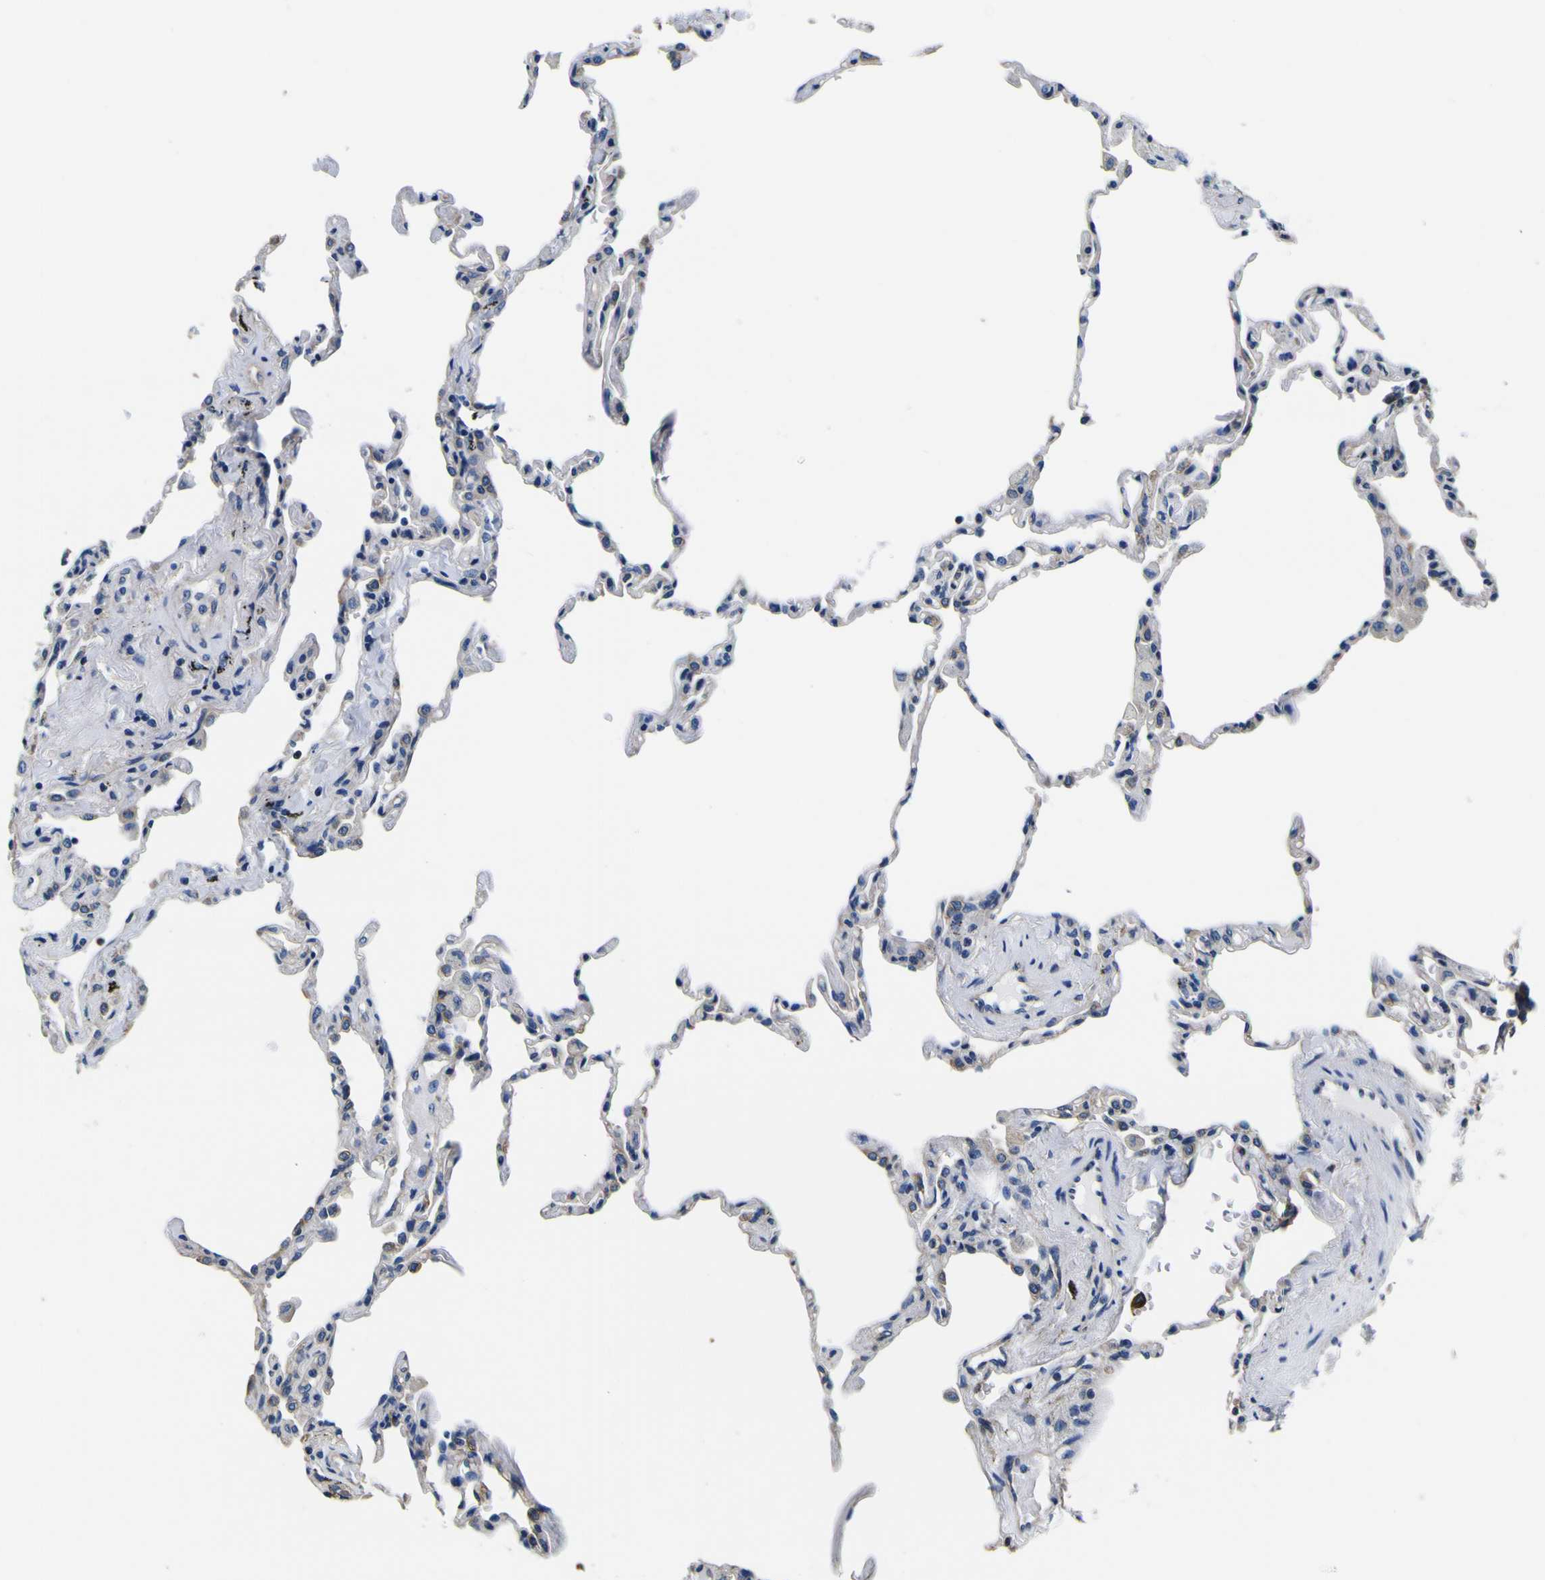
{"staining": {"intensity": "moderate", "quantity": ">75%", "location": "cytoplasmic/membranous"}, "tissue": "lung", "cell_type": "Alveolar cells", "image_type": "normal", "snomed": [{"axis": "morphology", "description": "Normal tissue, NOS"}, {"axis": "topography", "description": "Lung"}], "caption": "Alveolar cells show medium levels of moderate cytoplasmic/membranous staining in approximately >75% of cells in benign lung.", "gene": "TUBA1B", "patient": {"sex": "male", "age": 59}}